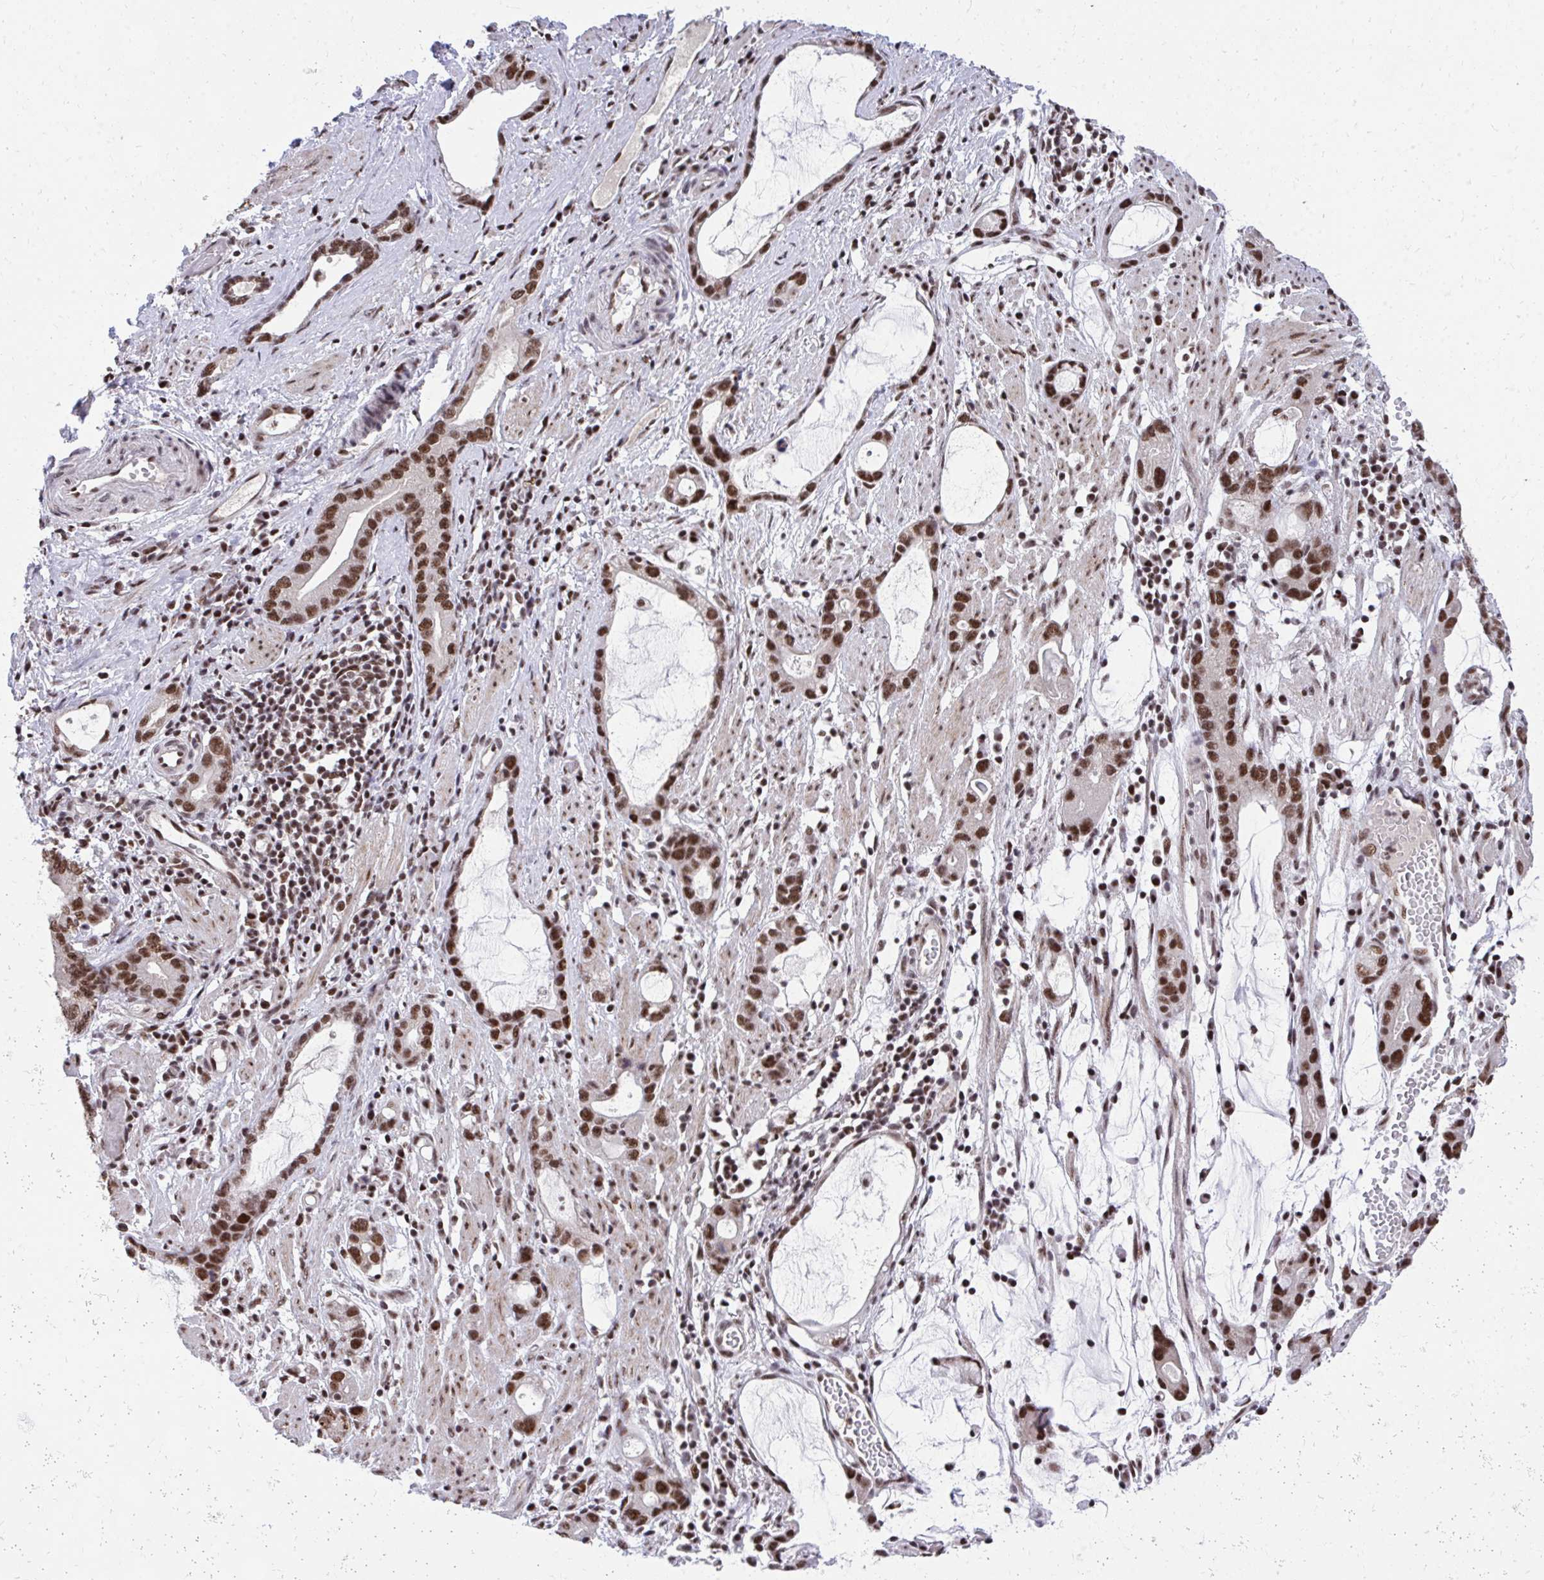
{"staining": {"intensity": "strong", "quantity": ">75%", "location": "nuclear"}, "tissue": "stomach cancer", "cell_type": "Tumor cells", "image_type": "cancer", "snomed": [{"axis": "morphology", "description": "Adenocarcinoma, NOS"}, {"axis": "topography", "description": "Stomach"}], "caption": "Immunohistochemical staining of human stomach cancer (adenocarcinoma) demonstrates high levels of strong nuclear protein expression in approximately >75% of tumor cells. Nuclei are stained in blue.", "gene": "SYNE4", "patient": {"sex": "male", "age": 55}}